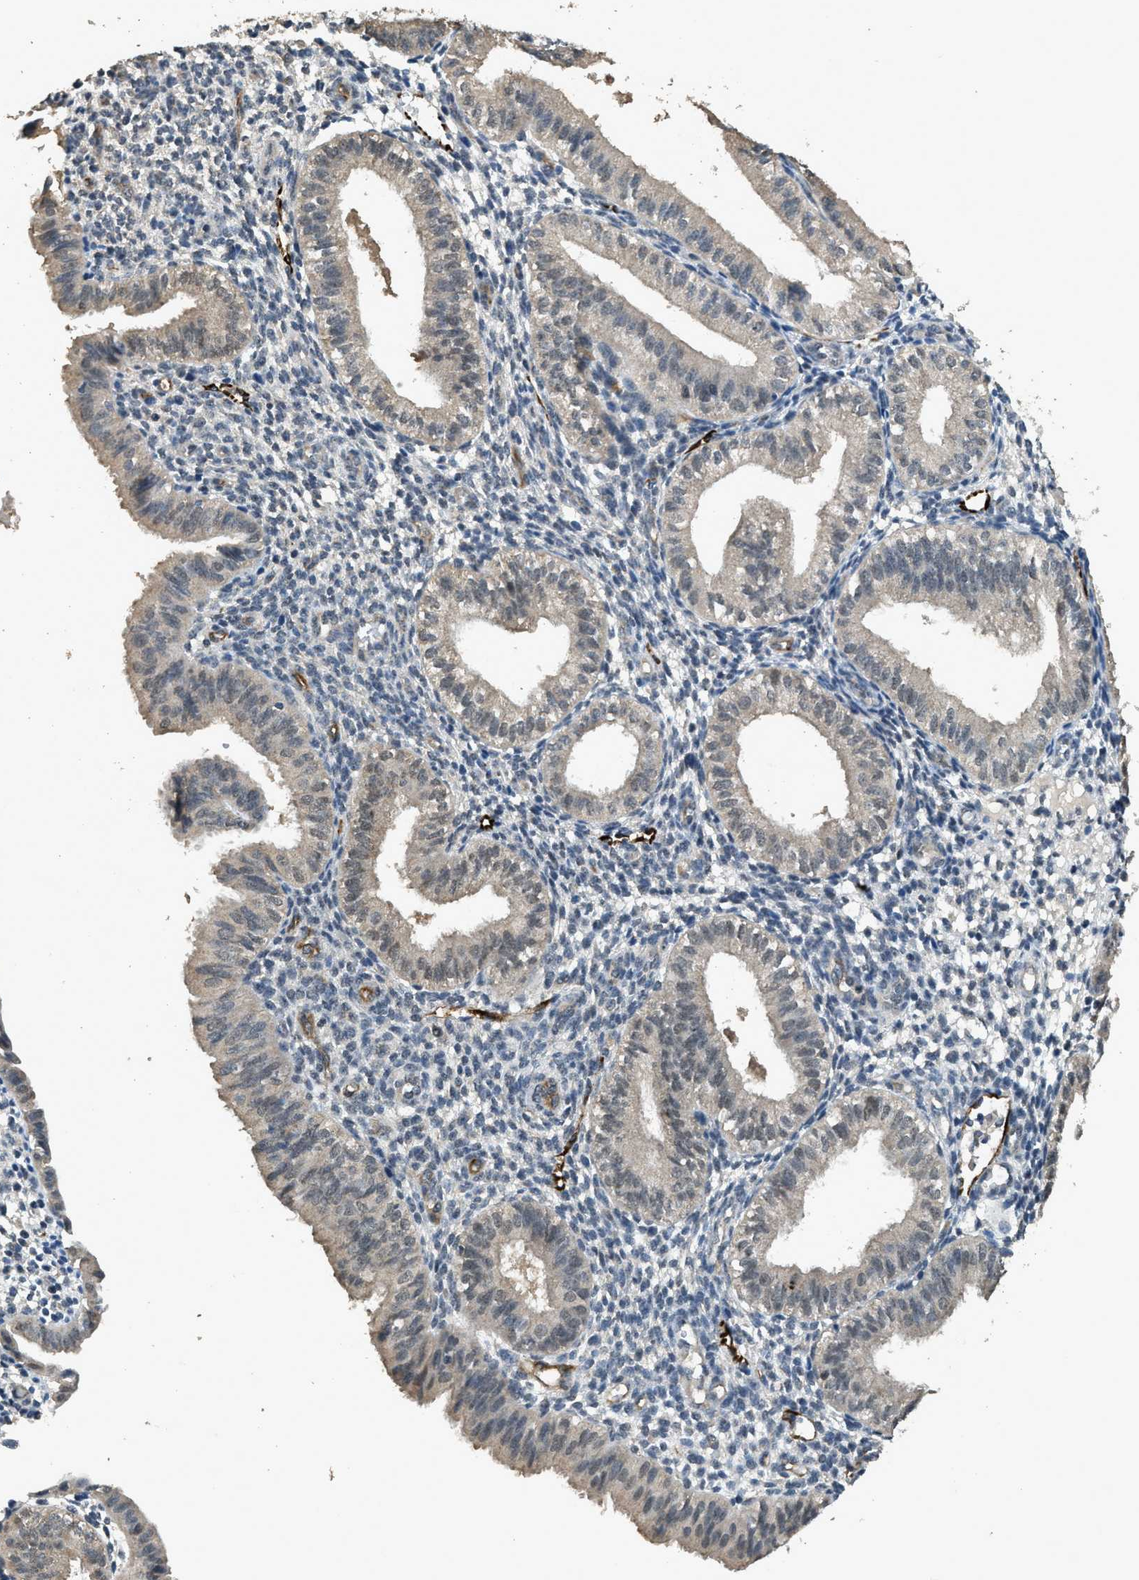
{"staining": {"intensity": "negative", "quantity": "none", "location": "none"}, "tissue": "endometrium", "cell_type": "Cells in endometrial stroma", "image_type": "normal", "snomed": [{"axis": "morphology", "description": "Normal tissue, NOS"}, {"axis": "topography", "description": "Endometrium"}], "caption": "This is an immunohistochemistry histopathology image of unremarkable human endometrium. There is no positivity in cells in endometrial stroma.", "gene": "SYNM", "patient": {"sex": "female", "age": 39}}